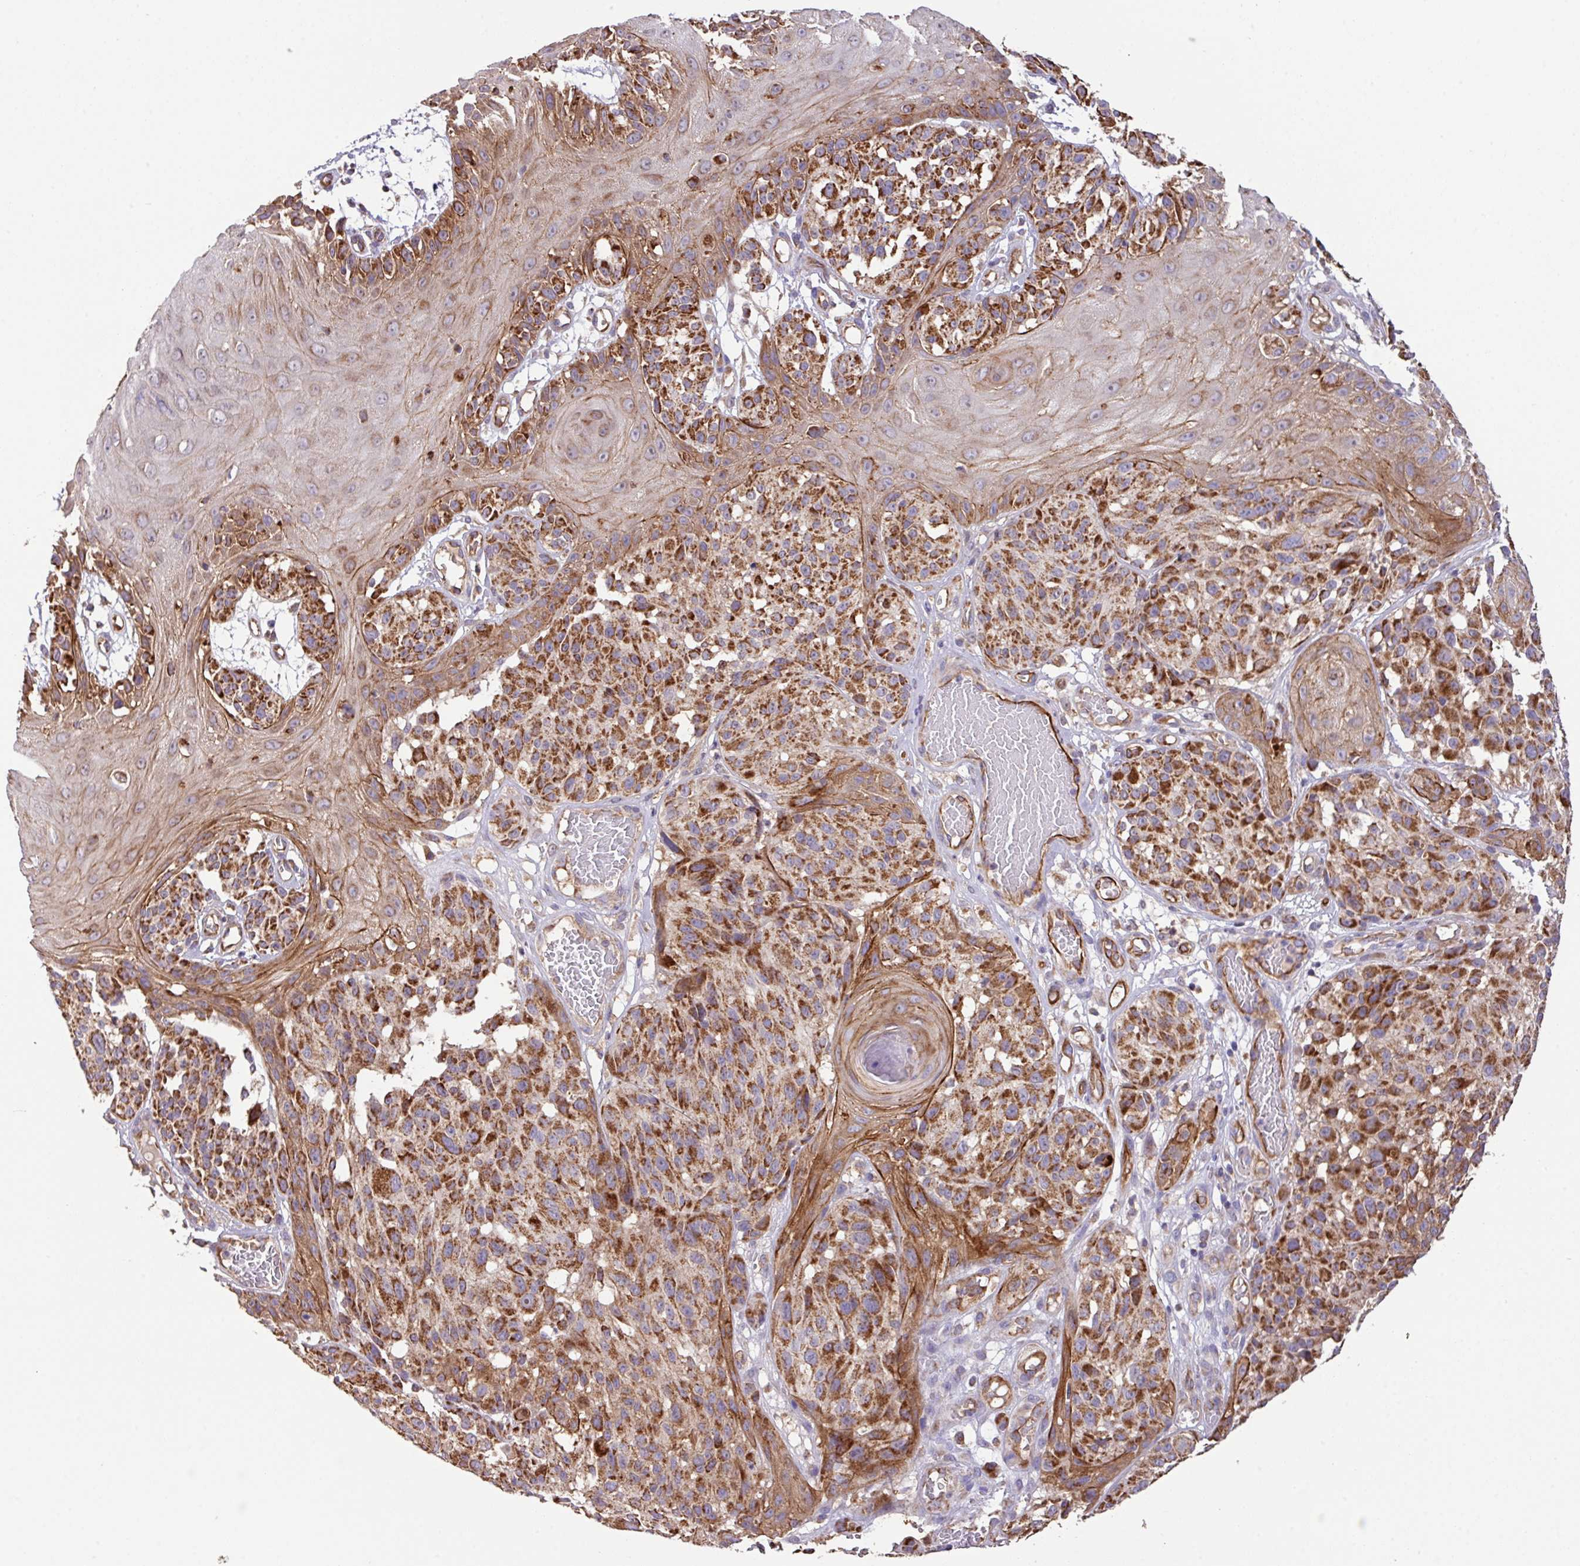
{"staining": {"intensity": "strong", "quantity": ">75%", "location": "cytoplasmic/membranous"}, "tissue": "melanoma", "cell_type": "Tumor cells", "image_type": "cancer", "snomed": [{"axis": "morphology", "description": "Malignant melanoma, NOS"}, {"axis": "topography", "description": "Skin"}], "caption": "Malignant melanoma tissue displays strong cytoplasmic/membranous positivity in about >75% of tumor cells, visualized by immunohistochemistry. (Stains: DAB (3,3'-diaminobenzidine) in brown, nuclei in blue, Microscopy: brightfield microscopy at high magnification).", "gene": "LRRC53", "patient": {"sex": "male", "age": 83}}